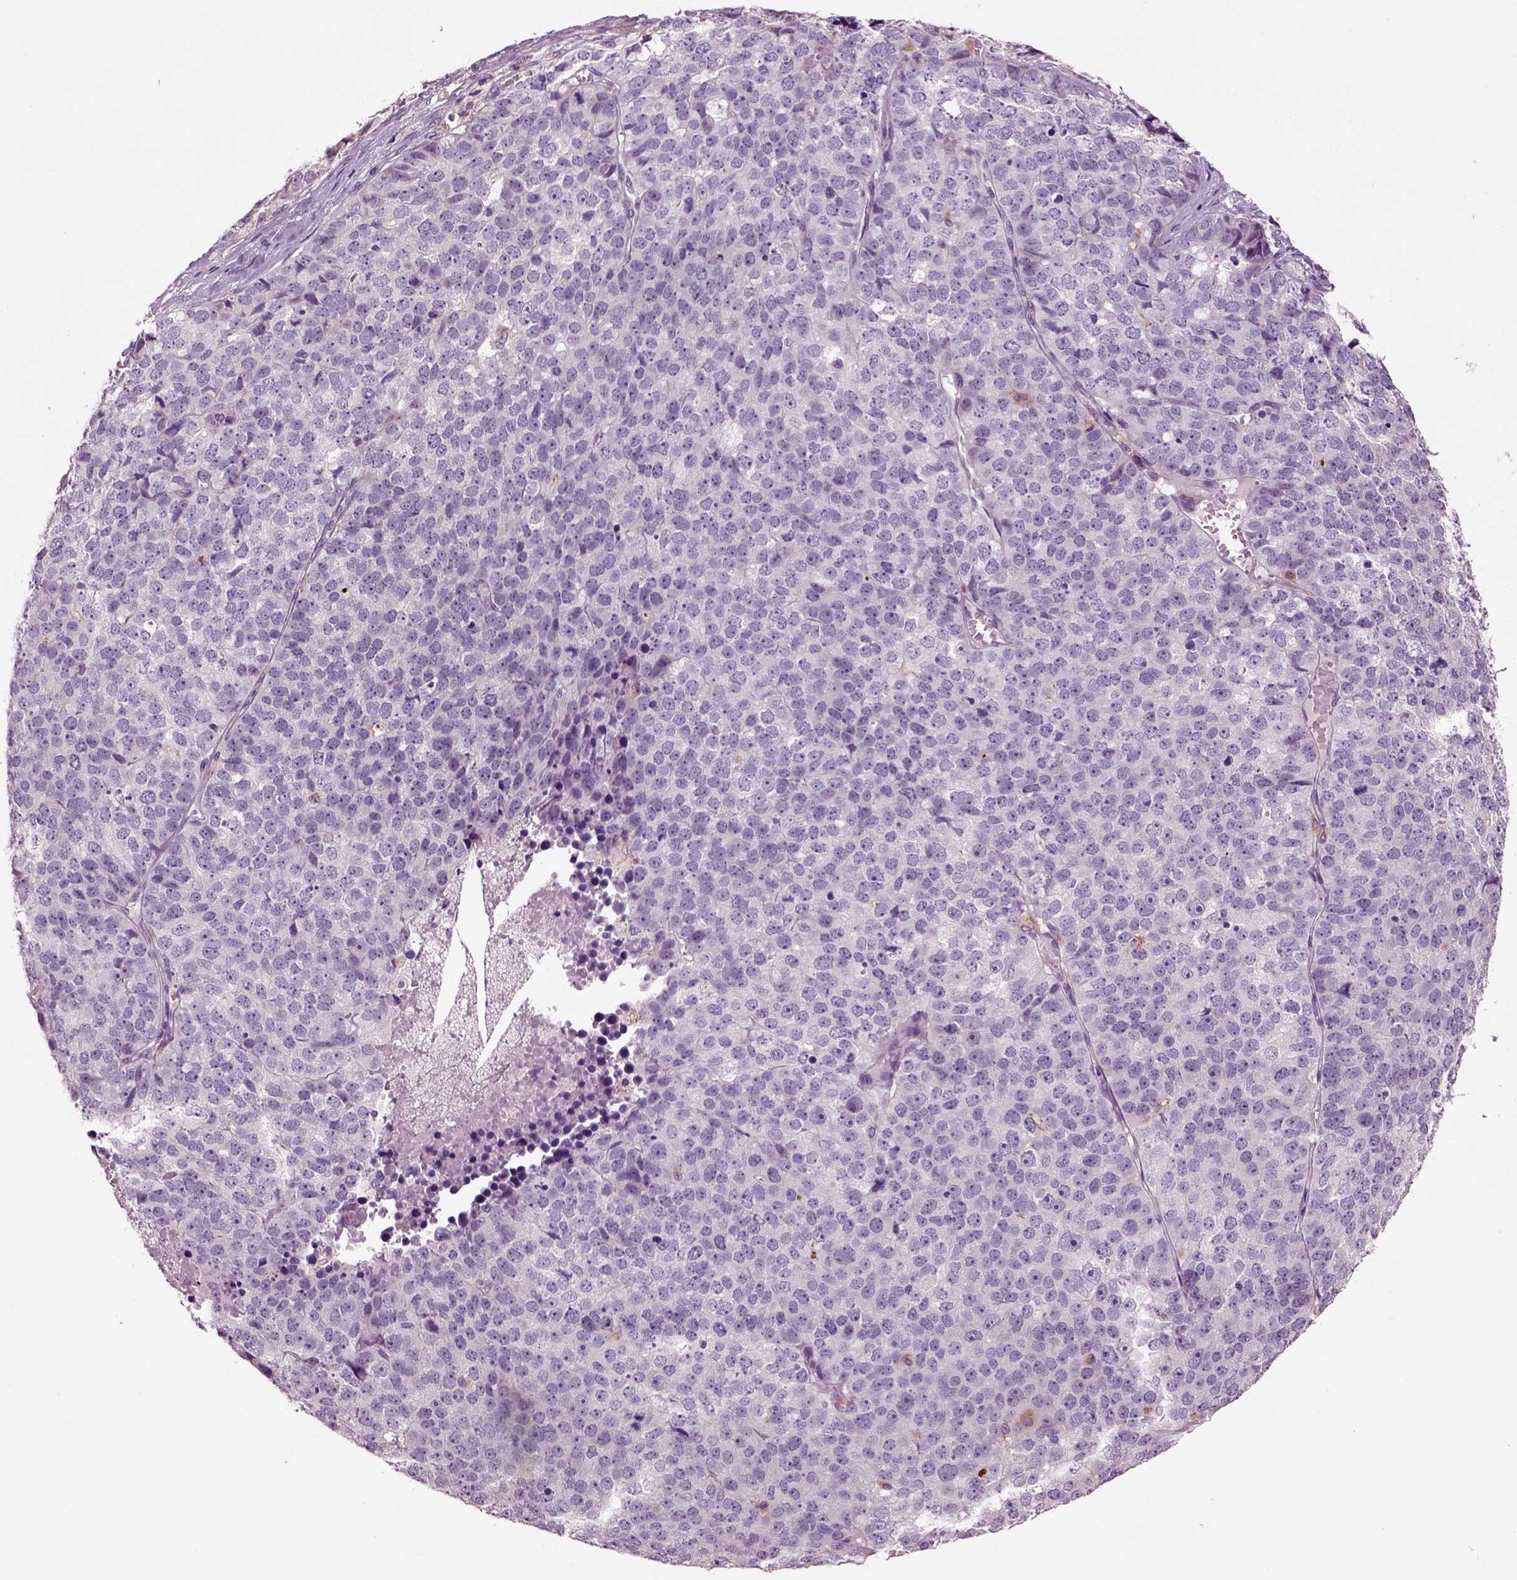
{"staining": {"intensity": "negative", "quantity": "none", "location": "none"}, "tissue": "stomach cancer", "cell_type": "Tumor cells", "image_type": "cancer", "snomed": [{"axis": "morphology", "description": "Adenocarcinoma, NOS"}, {"axis": "topography", "description": "Stomach"}], "caption": "Human stomach cancer stained for a protein using immunohistochemistry (IHC) shows no expression in tumor cells.", "gene": "CHGB", "patient": {"sex": "male", "age": 69}}